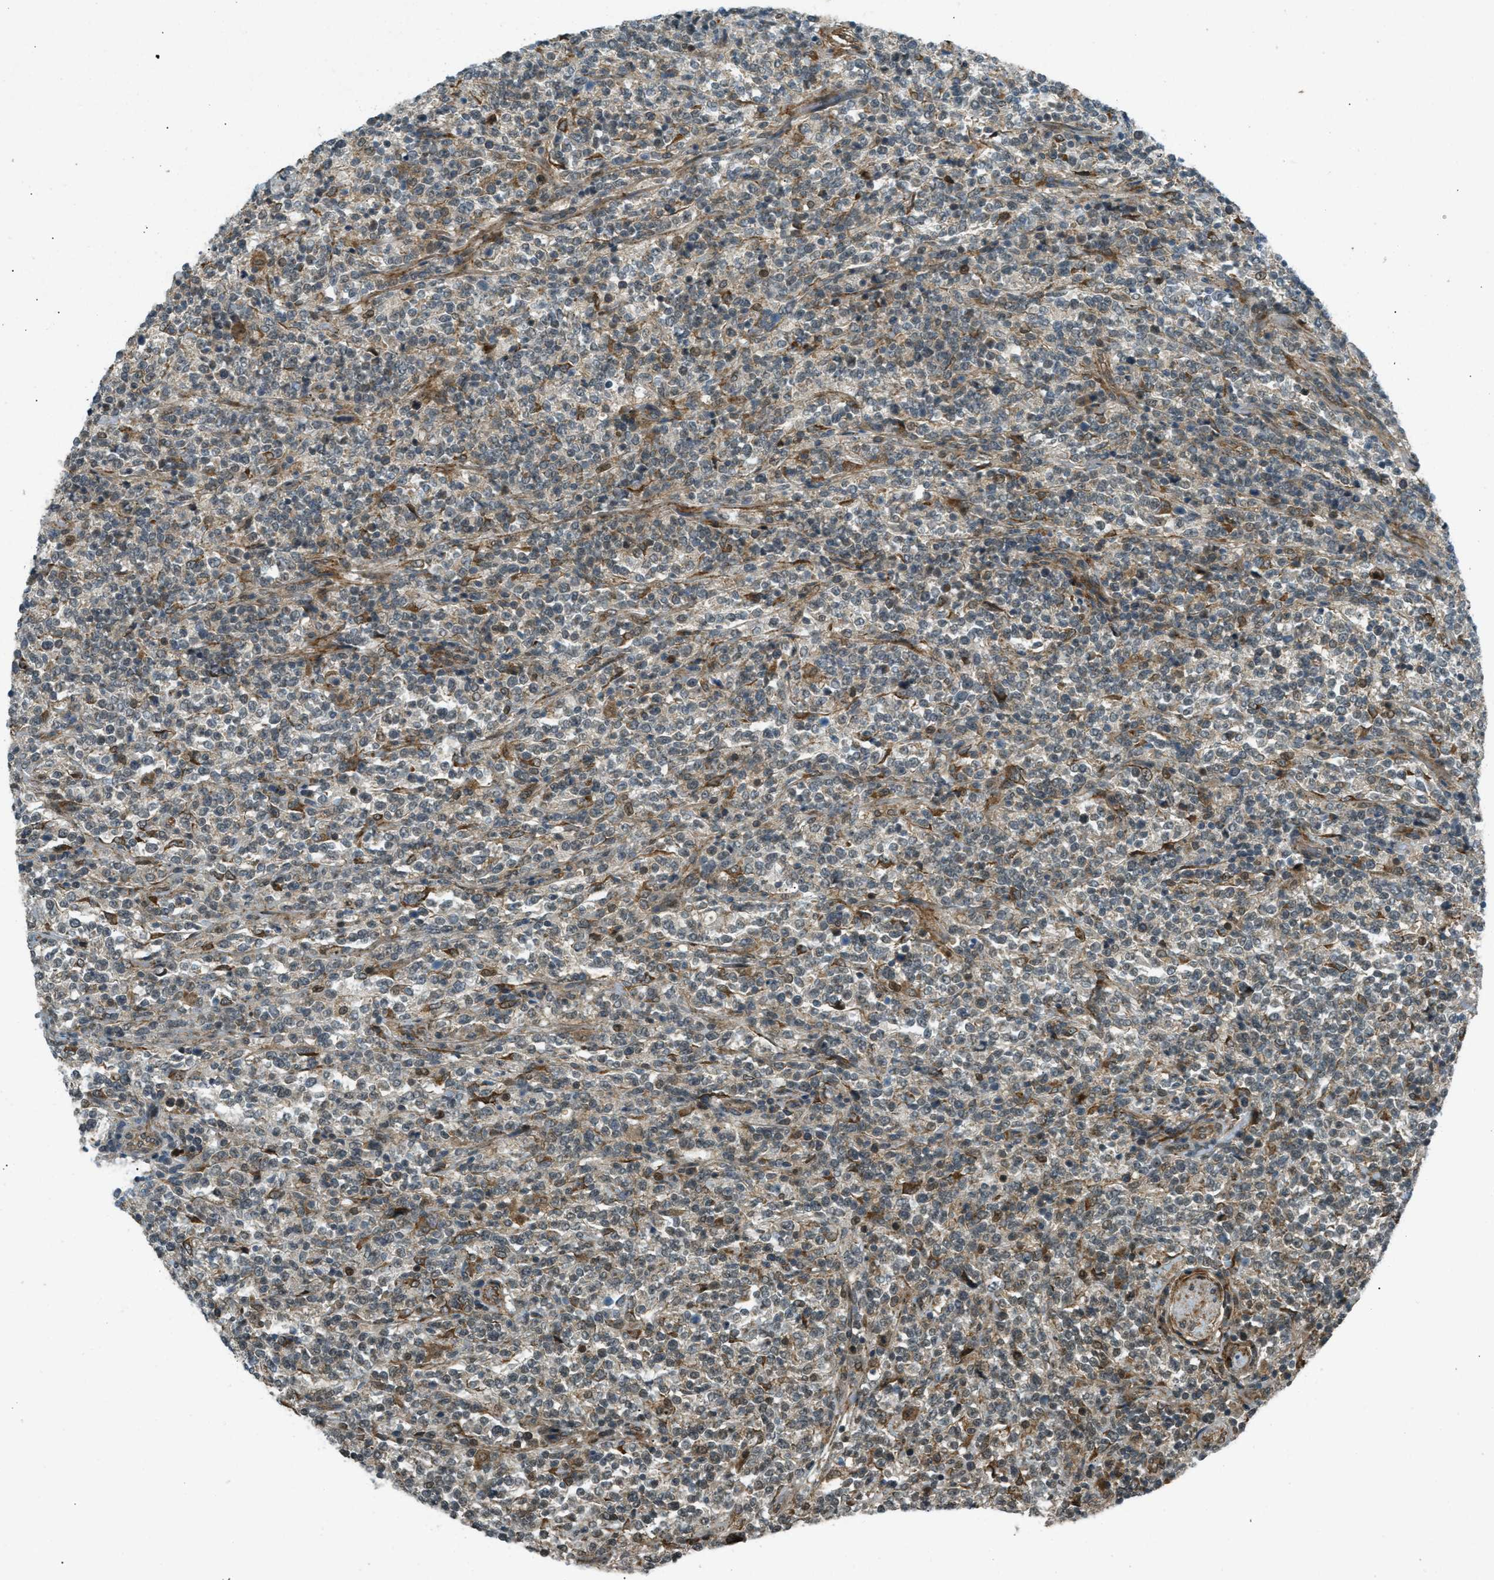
{"staining": {"intensity": "weak", "quantity": "<25%", "location": "cytoplasmic/membranous"}, "tissue": "lymphoma", "cell_type": "Tumor cells", "image_type": "cancer", "snomed": [{"axis": "morphology", "description": "Malignant lymphoma, non-Hodgkin's type, High grade"}, {"axis": "topography", "description": "Soft tissue"}], "caption": "Human high-grade malignant lymphoma, non-Hodgkin's type stained for a protein using IHC exhibits no expression in tumor cells.", "gene": "EIF2AK3", "patient": {"sex": "male", "age": 18}}